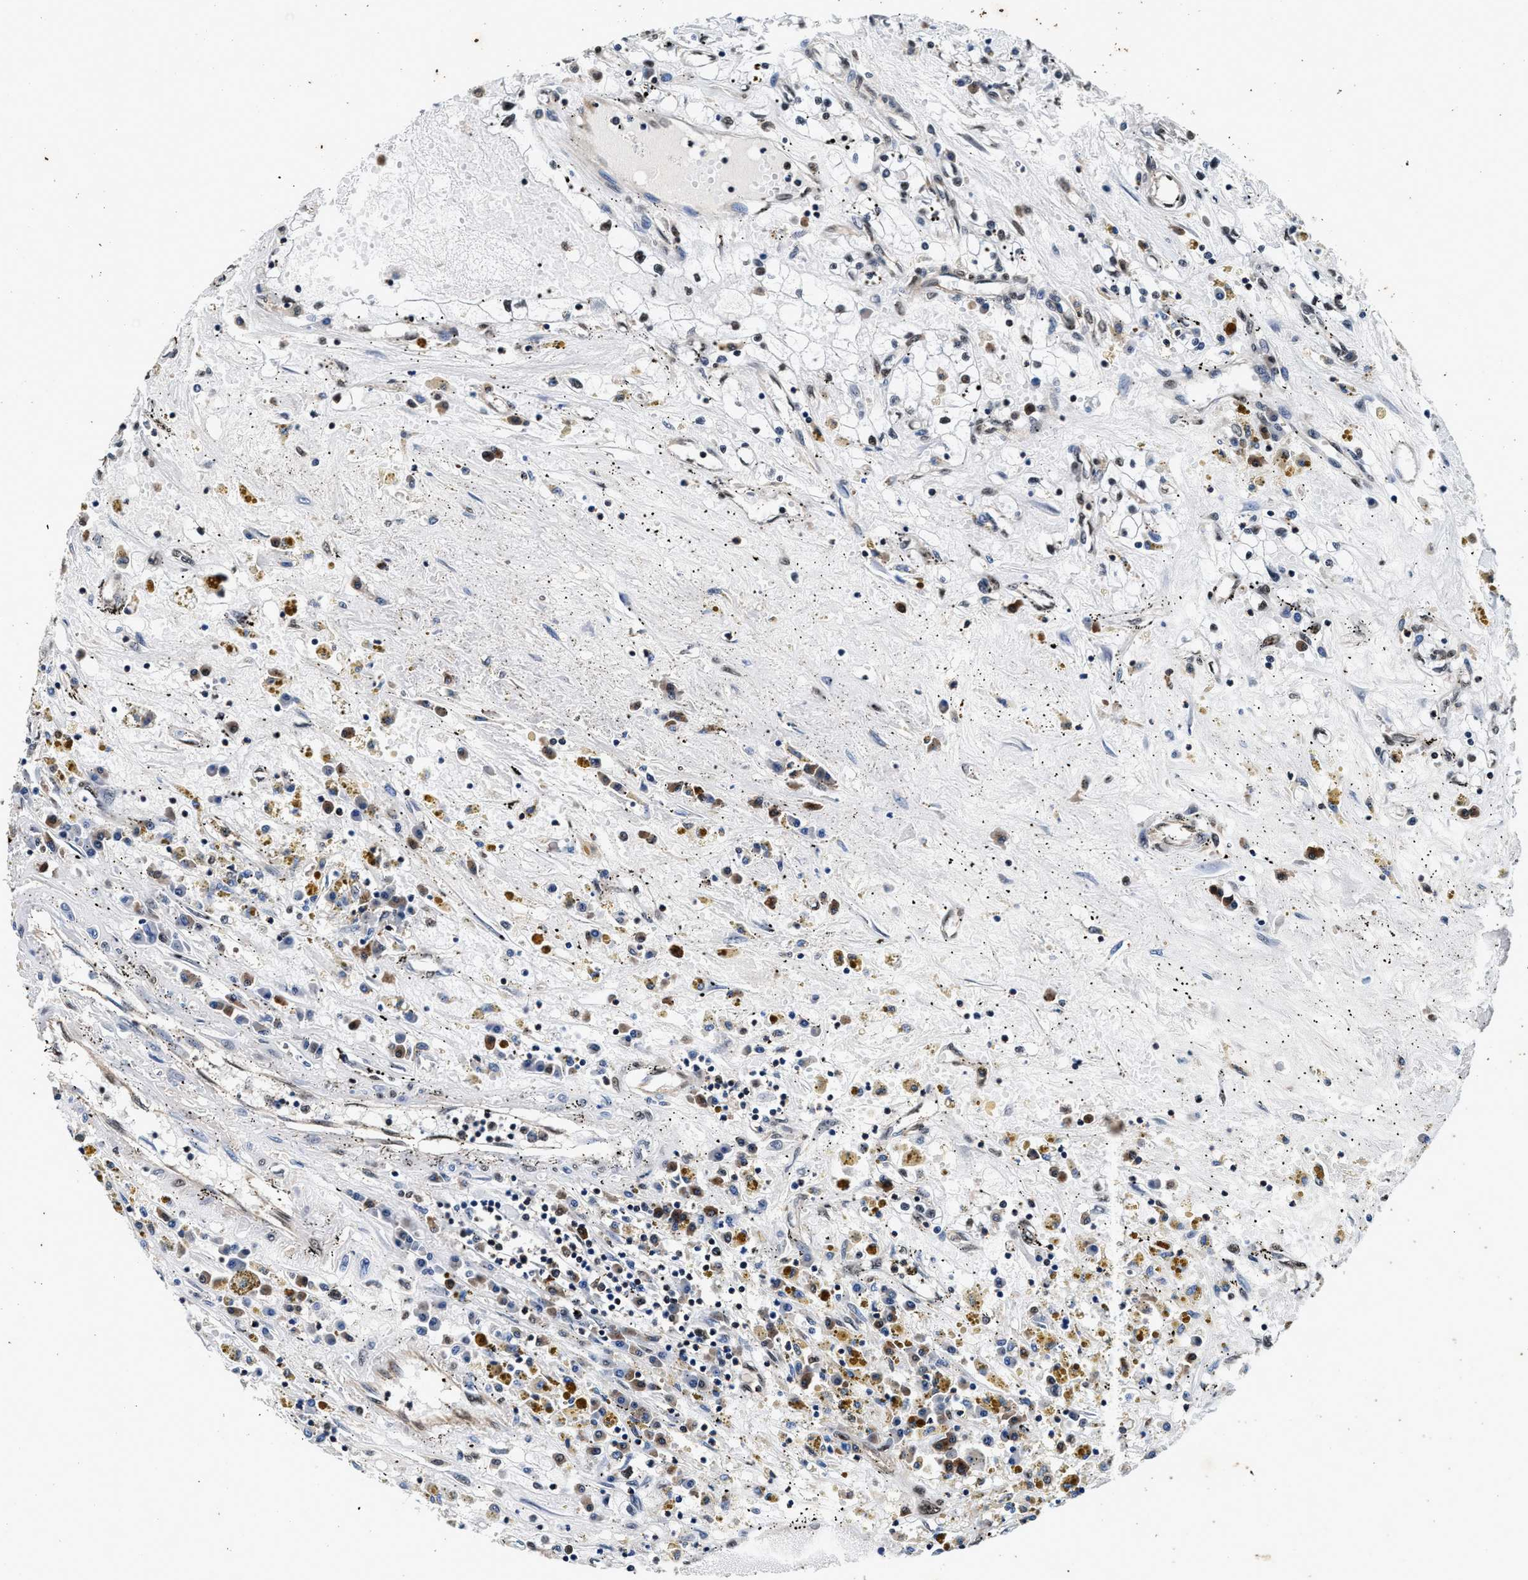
{"staining": {"intensity": "weak", "quantity": "<25%", "location": "nuclear"}, "tissue": "renal cancer", "cell_type": "Tumor cells", "image_type": "cancer", "snomed": [{"axis": "morphology", "description": "Adenocarcinoma, NOS"}, {"axis": "topography", "description": "Kidney"}], "caption": "Micrograph shows no protein positivity in tumor cells of renal cancer (adenocarcinoma) tissue. (Stains: DAB IHC with hematoxylin counter stain, Microscopy: brightfield microscopy at high magnification).", "gene": "USP16", "patient": {"sex": "male", "age": 56}}